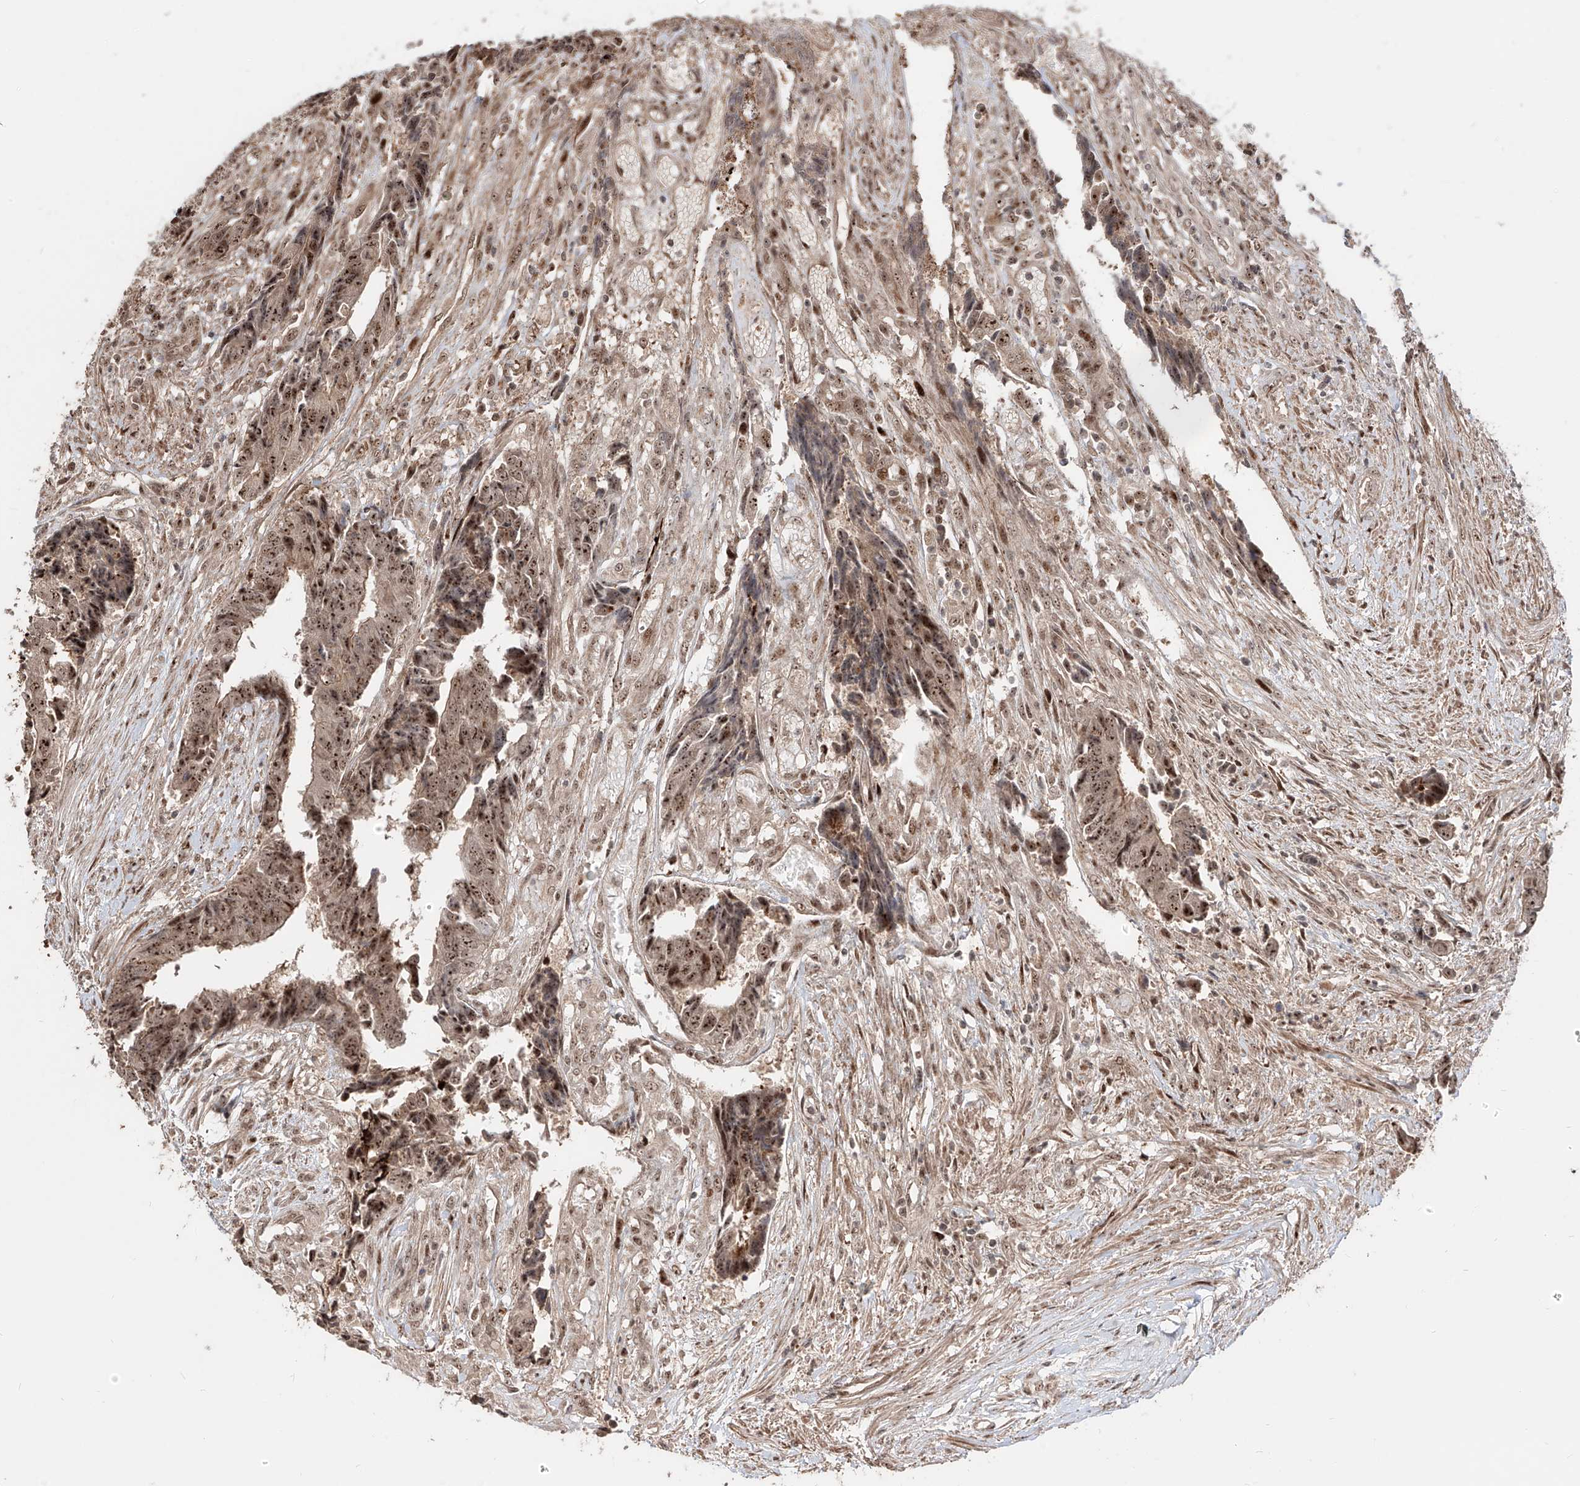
{"staining": {"intensity": "strong", "quantity": ">75%", "location": "cytoplasmic/membranous,nuclear"}, "tissue": "colorectal cancer", "cell_type": "Tumor cells", "image_type": "cancer", "snomed": [{"axis": "morphology", "description": "Adenocarcinoma, NOS"}, {"axis": "topography", "description": "Rectum"}], "caption": "Adenocarcinoma (colorectal) tissue displays strong cytoplasmic/membranous and nuclear staining in approximately >75% of tumor cells, visualized by immunohistochemistry.", "gene": "ZNF710", "patient": {"sex": "male", "age": 84}}